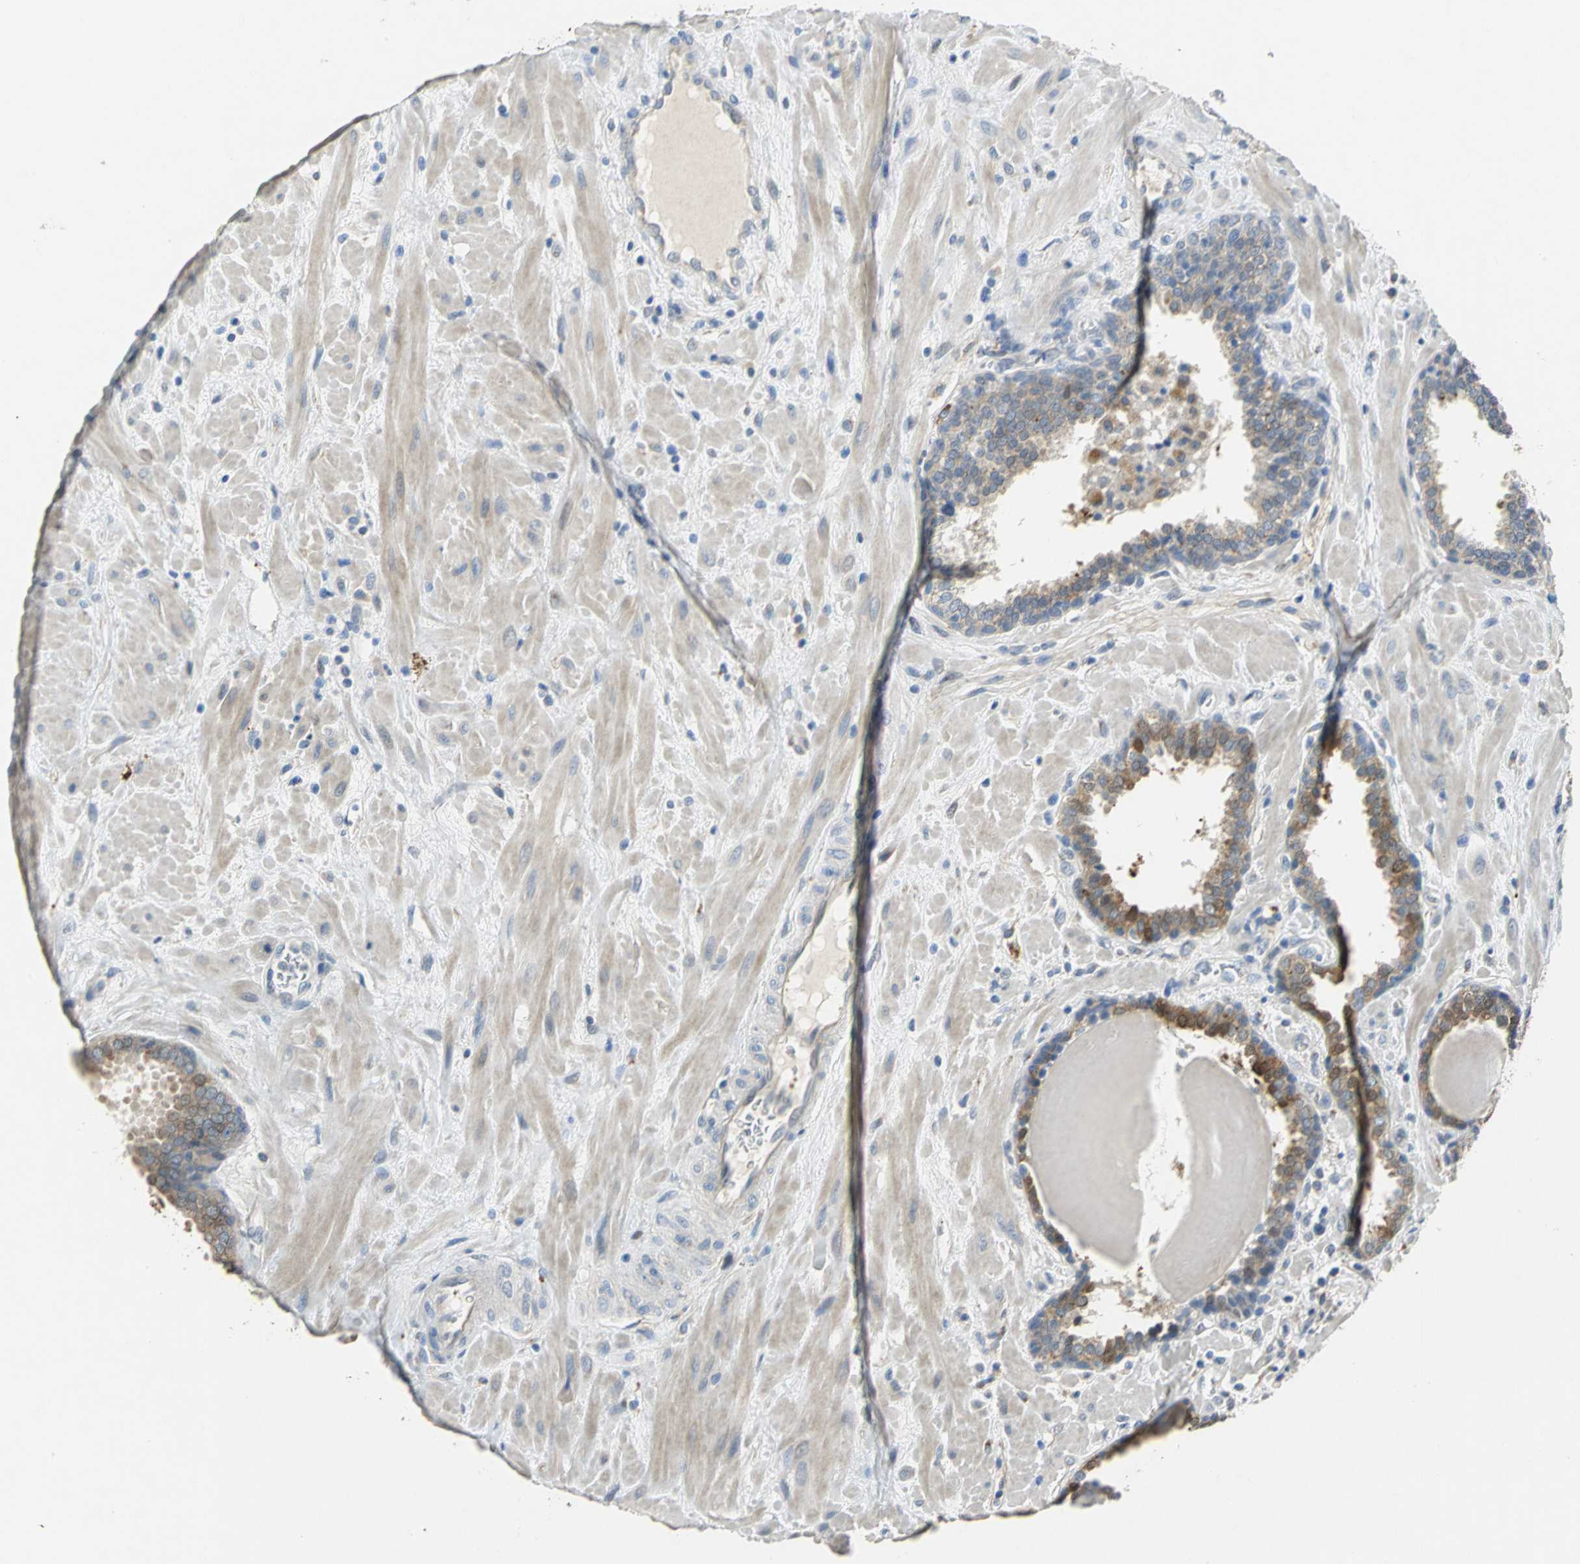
{"staining": {"intensity": "moderate", "quantity": "25%-75%", "location": "cytoplasmic/membranous"}, "tissue": "prostate", "cell_type": "Glandular cells", "image_type": "normal", "snomed": [{"axis": "morphology", "description": "Normal tissue, NOS"}, {"axis": "topography", "description": "Prostate"}], "caption": "Benign prostate displays moderate cytoplasmic/membranous expression in approximately 25%-75% of glandular cells.", "gene": "IL17RB", "patient": {"sex": "male", "age": 51}}